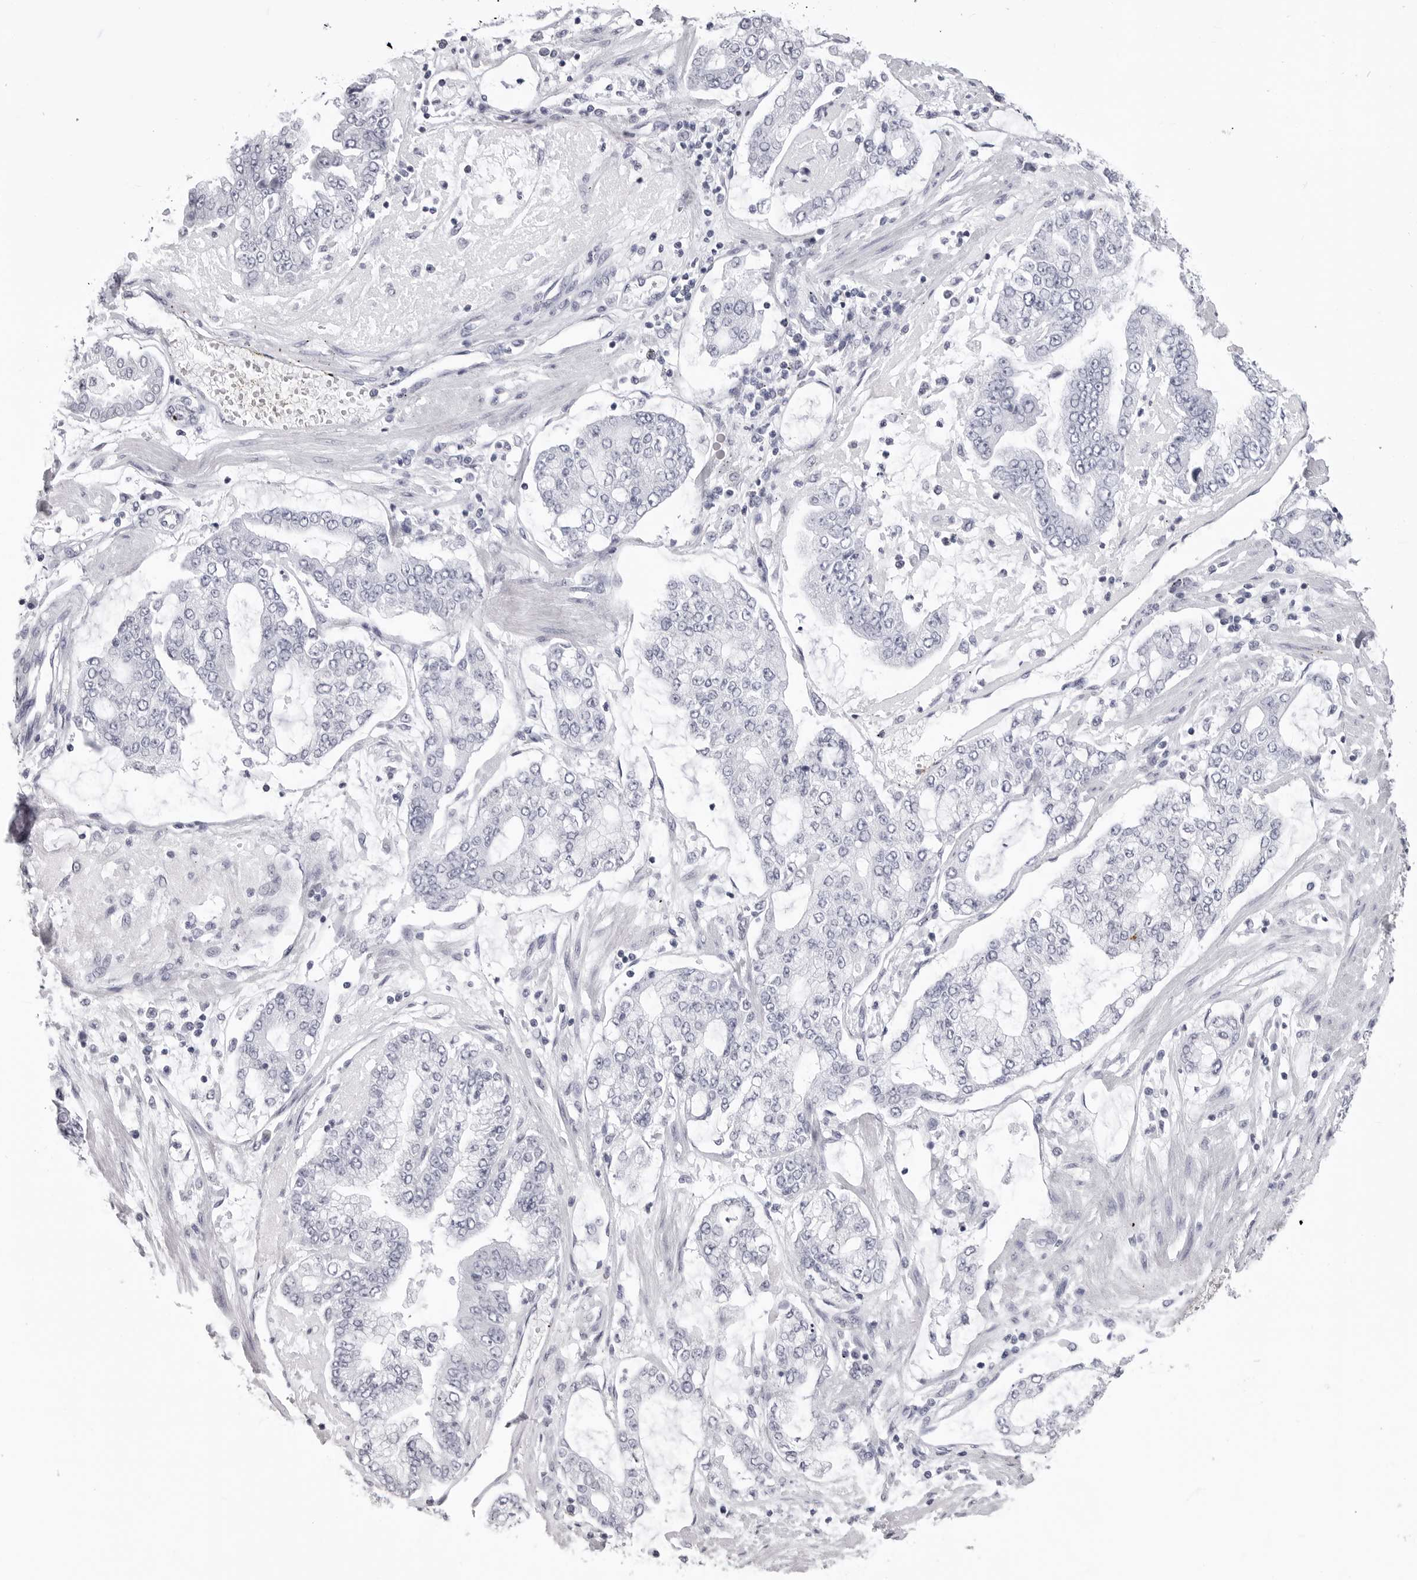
{"staining": {"intensity": "negative", "quantity": "none", "location": "none"}, "tissue": "stomach cancer", "cell_type": "Tumor cells", "image_type": "cancer", "snomed": [{"axis": "morphology", "description": "Adenocarcinoma, NOS"}, {"axis": "topography", "description": "Stomach"}], "caption": "Immunohistochemistry of human stomach adenocarcinoma exhibits no expression in tumor cells.", "gene": "LGALS4", "patient": {"sex": "male", "age": 76}}